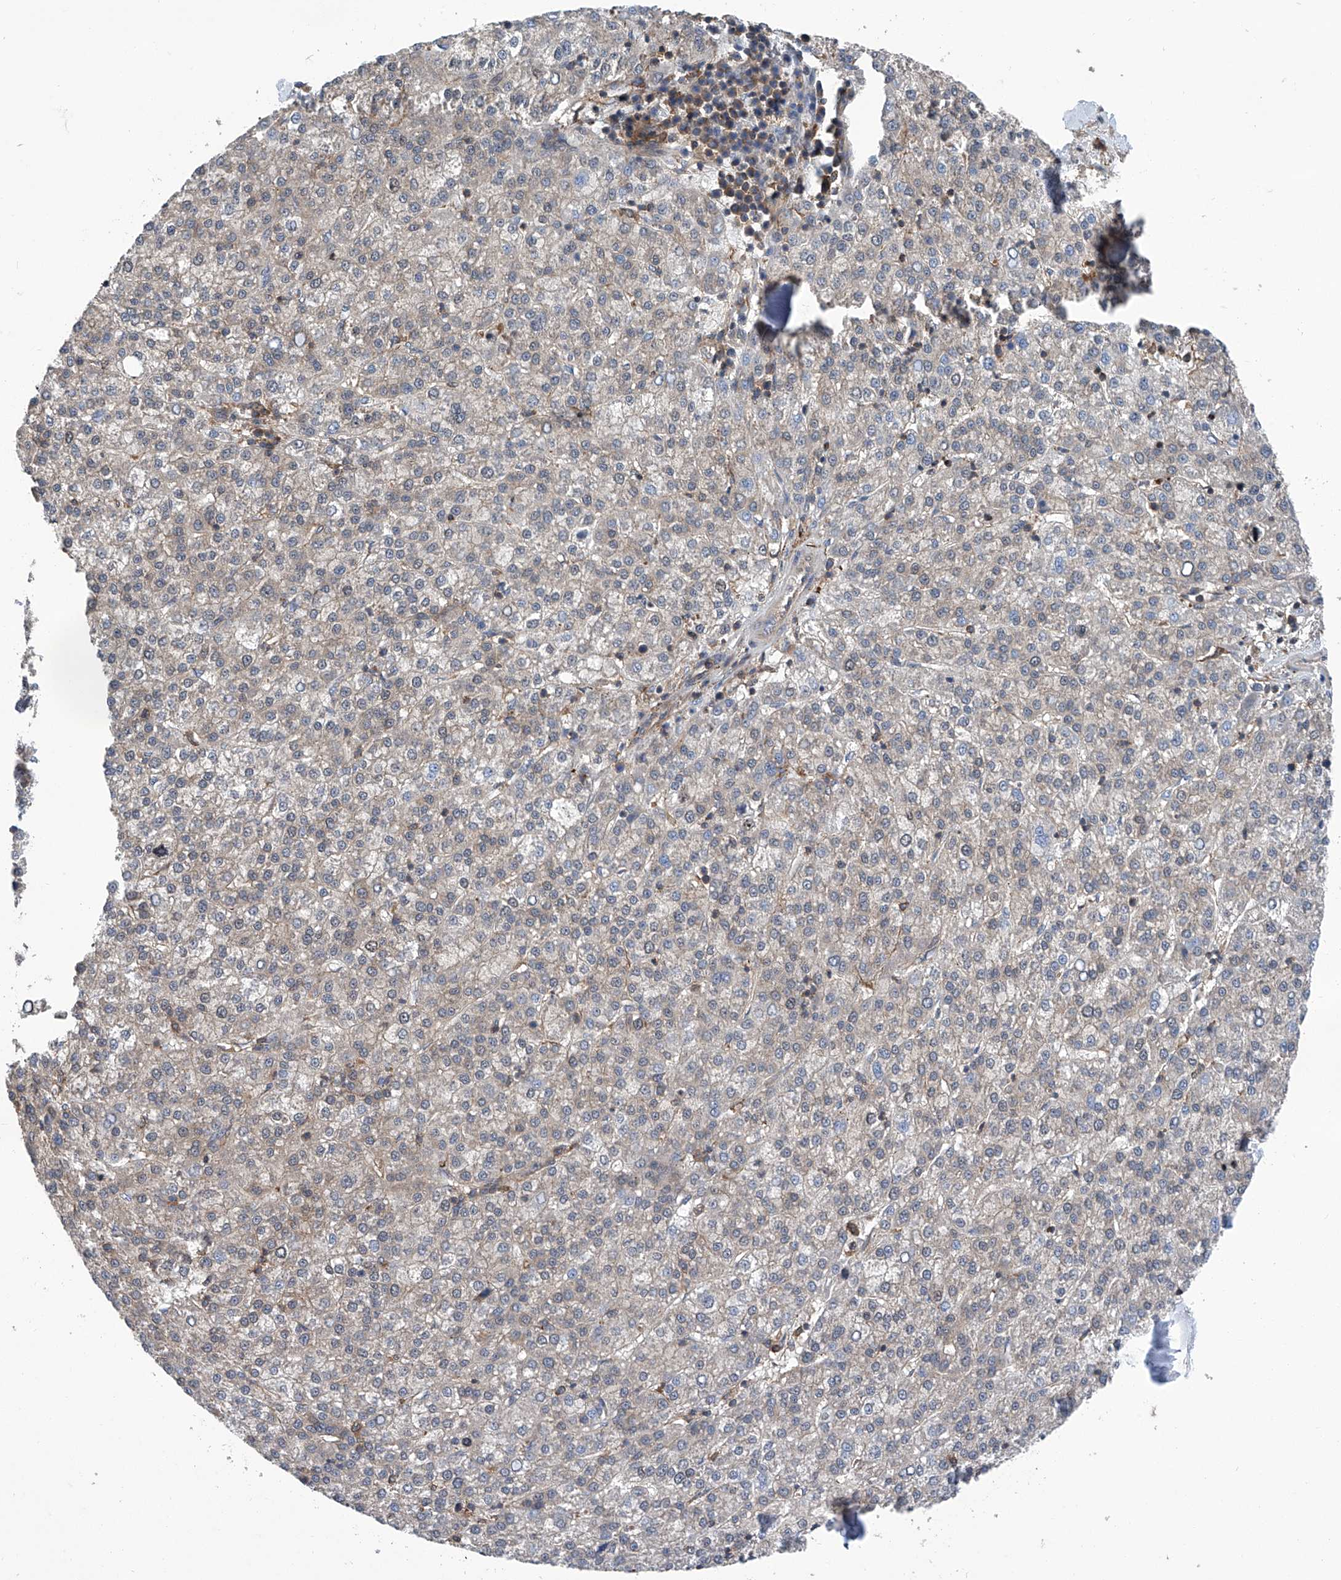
{"staining": {"intensity": "negative", "quantity": "none", "location": "none"}, "tissue": "liver cancer", "cell_type": "Tumor cells", "image_type": "cancer", "snomed": [{"axis": "morphology", "description": "Carcinoma, Hepatocellular, NOS"}, {"axis": "topography", "description": "Liver"}], "caption": "There is no significant expression in tumor cells of liver cancer (hepatocellular carcinoma). (IHC, brightfield microscopy, high magnification).", "gene": "SMAP1", "patient": {"sex": "female", "age": 58}}